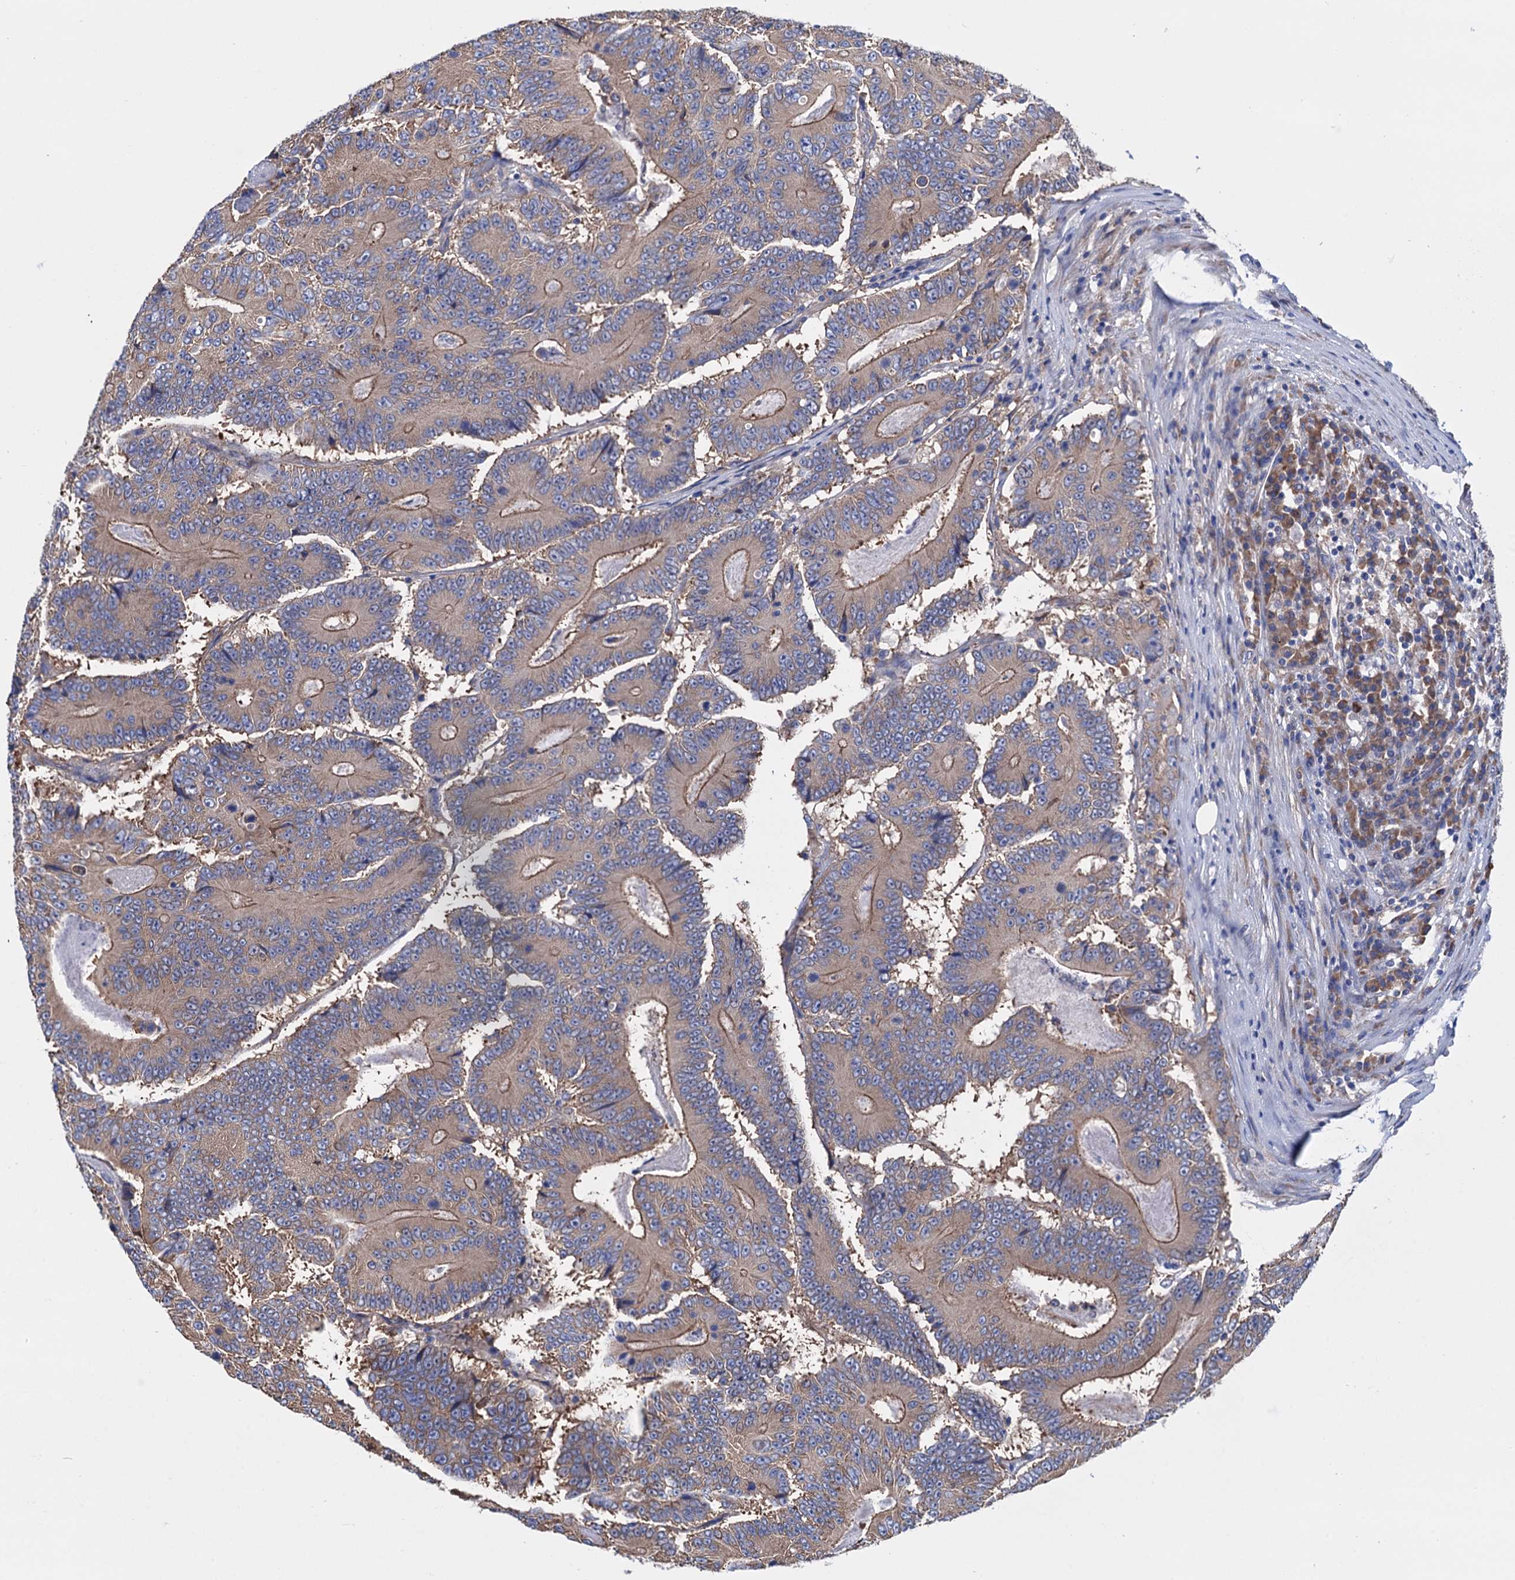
{"staining": {"intensity": "moderate", "quantity": ">75%", "location": "cytoplasmic/membranous"}, "tissue": "colorectal cancer", "cell_type": "Tumor cells", "image_type": "cancer", "snomed": [{"axis": "morphology", "description": "Adenocarcinoma, NOS"}, {"axis": "topography", "description": "Colon"}], "caption": "High-power microscopy captured an immunohistochemistry photomicrograph of colorectal cancer, revealing moderate cytoplasmic/membranous staining in about >75% of tumor cells.", "gene": "SLC12A7", "patient": {"sex": "male", "age": 83}}